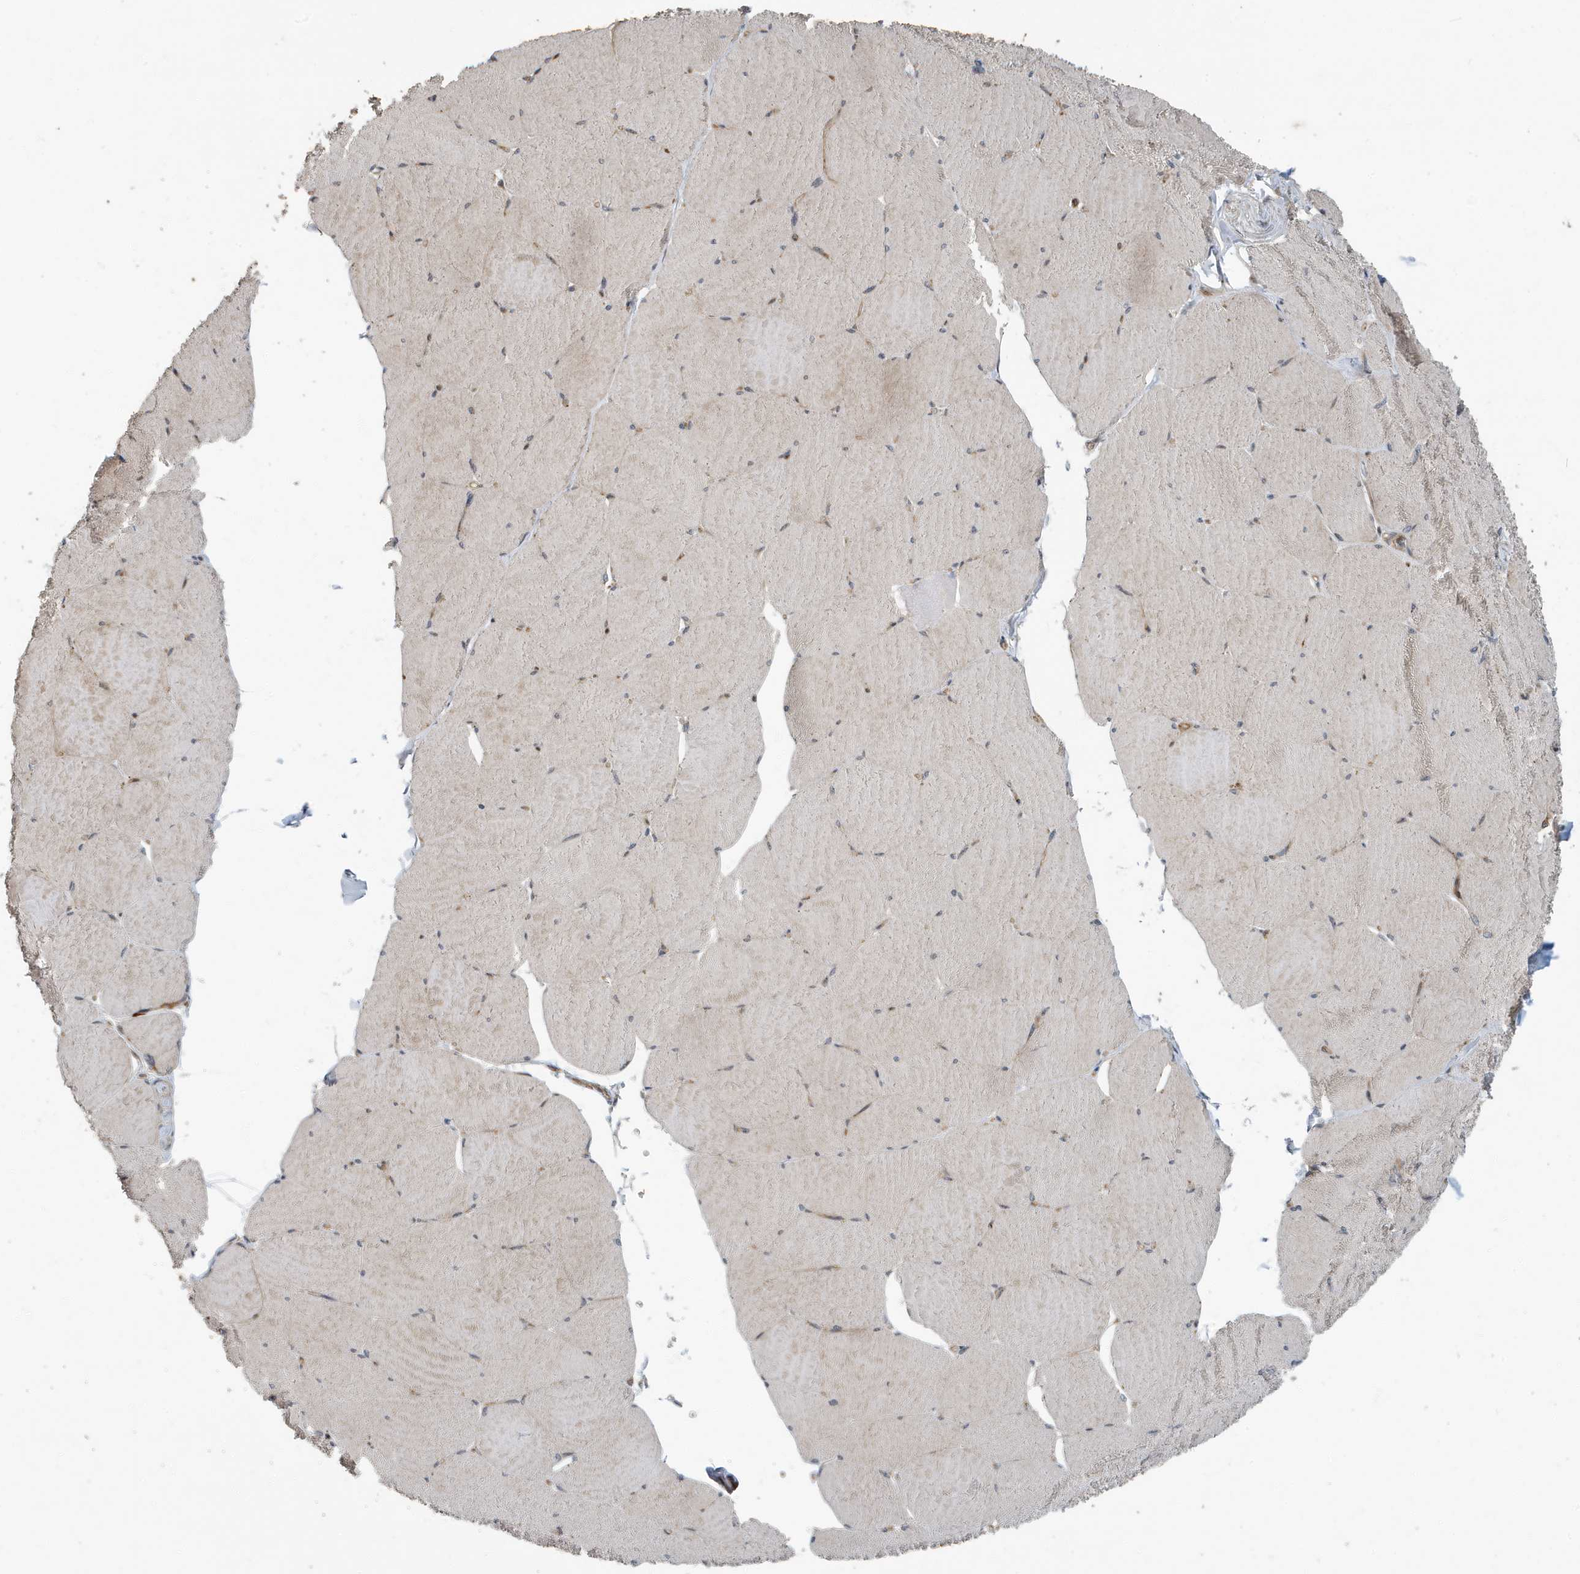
{"staining": {"intensity": "moderate", "quantity": "<25%", "location": "cytoplasmic/membranous,nuclear"}, "tissue": "skeletal muscle", "cell_type": "Myocytes", "image_type": "normal", "snomed": [{"axis": "morphology", "description": "Normal tissue, NOS"}, {"axis": "topography", "description": "Skeletal muscle"}, {"axis": "topography", "description": "Head-Neck"}], "caption": "Moderate cytoplasmic/membranous,nuclear protein staining is appreciated in about <25% of myocytes in skeletal muscle.", "gene": "KIF15", "patient": {"sex": "male", "age": 66}}